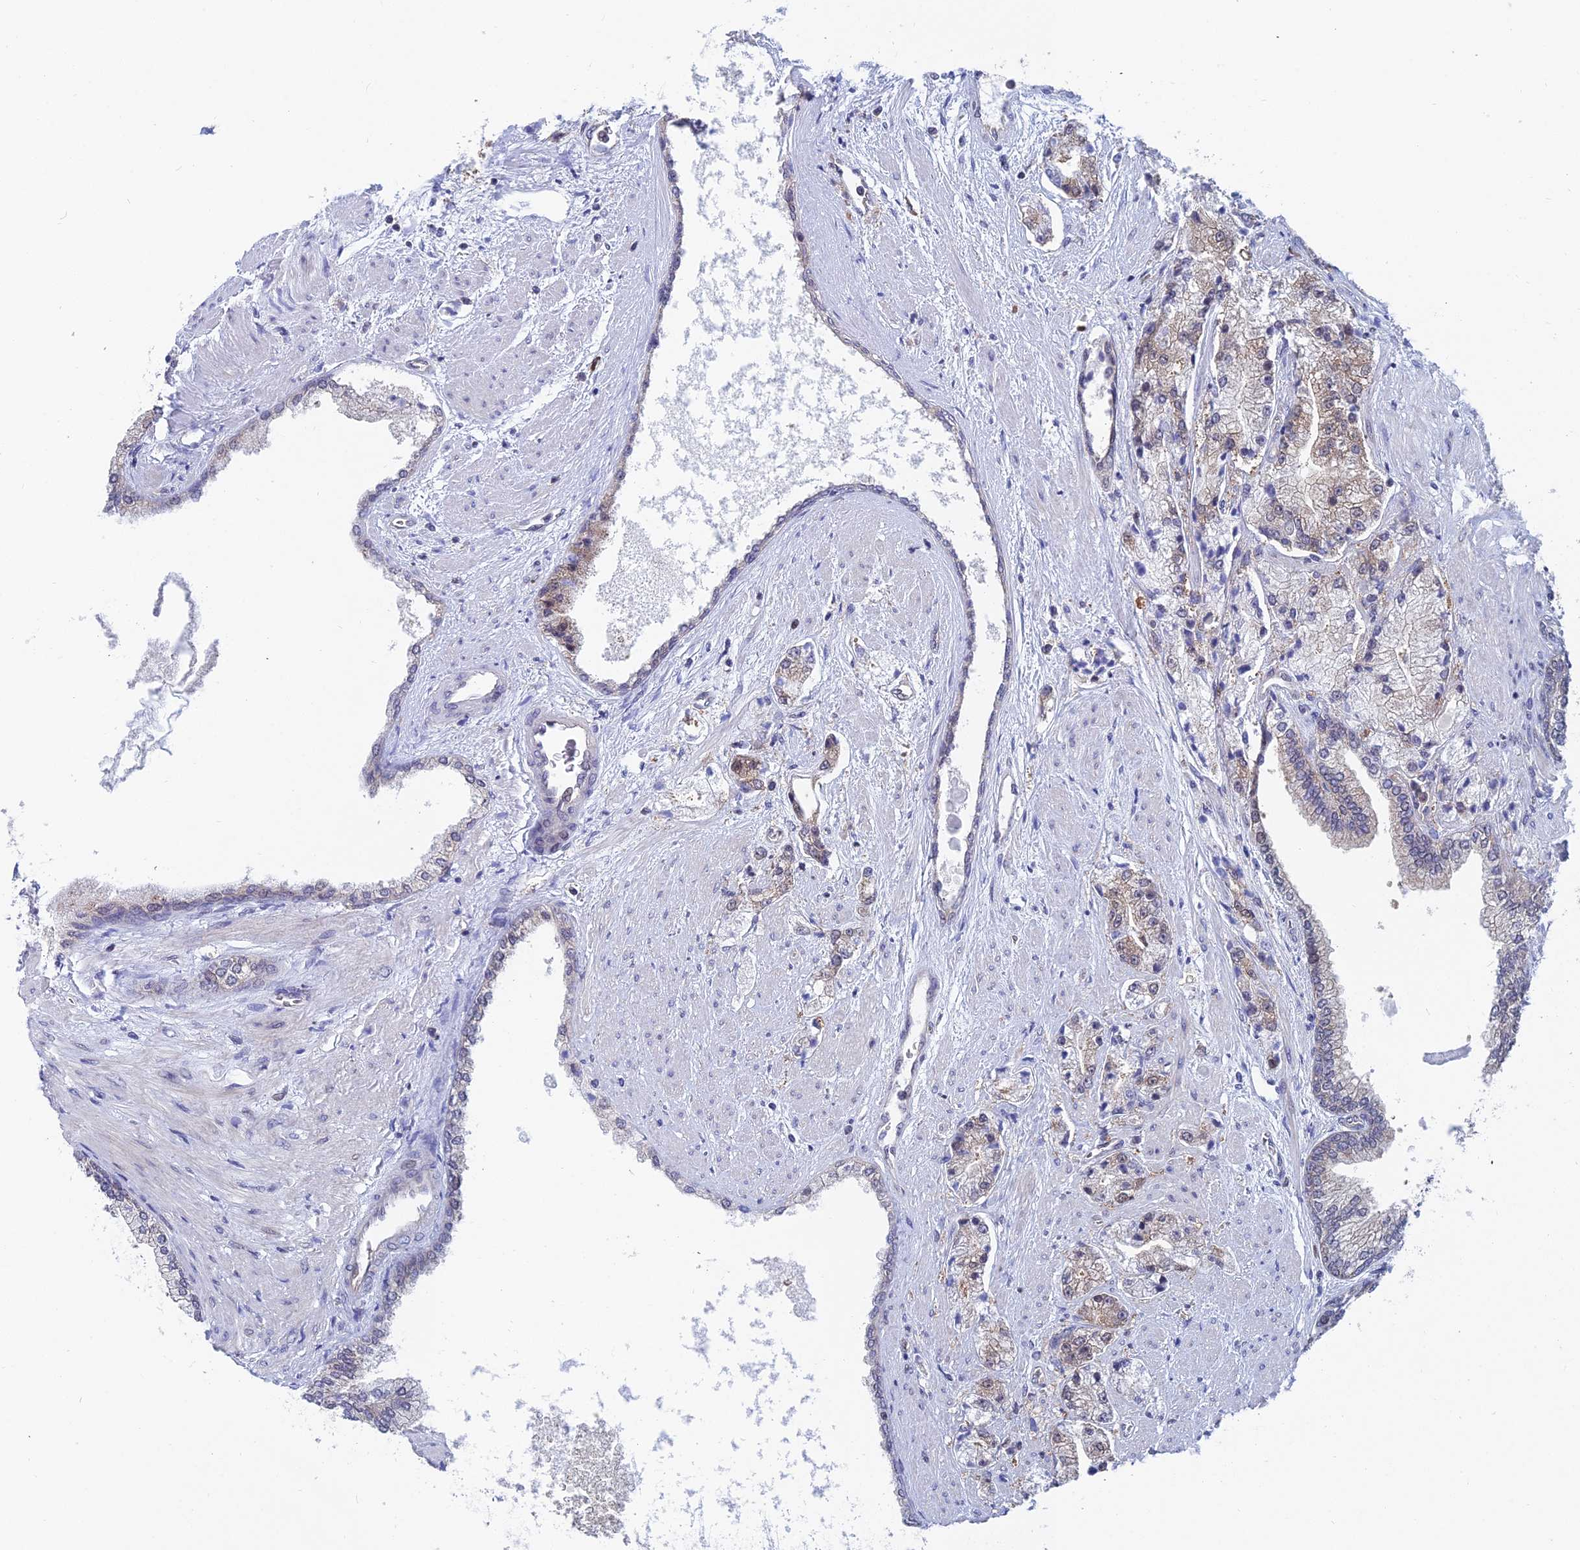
{"staining": {"intensity": "weak", "quantity": "25%-75%", "location": "cytoplasmic/membranous"}, "tissue": "prostate cancer", "cell_type": "Tumor cells", "image_type": "cancer", "snomed": [{"axis": "morphology", "description": "Adenocarcinoma, High grade"}, {"axis": "topography", "description": "Prostate"}], "caption": "Protein staining exhibits weak cytoplasmic/membranous expression in about 25%-75% of tumor cells in prostate cancer. (DAB (3,3'-diaminobenzidine) IHC, brown staining for protein, blue staining for nuclei).", "gene": "IGBP1", "patient": {"sex": "male", "age": 67}}